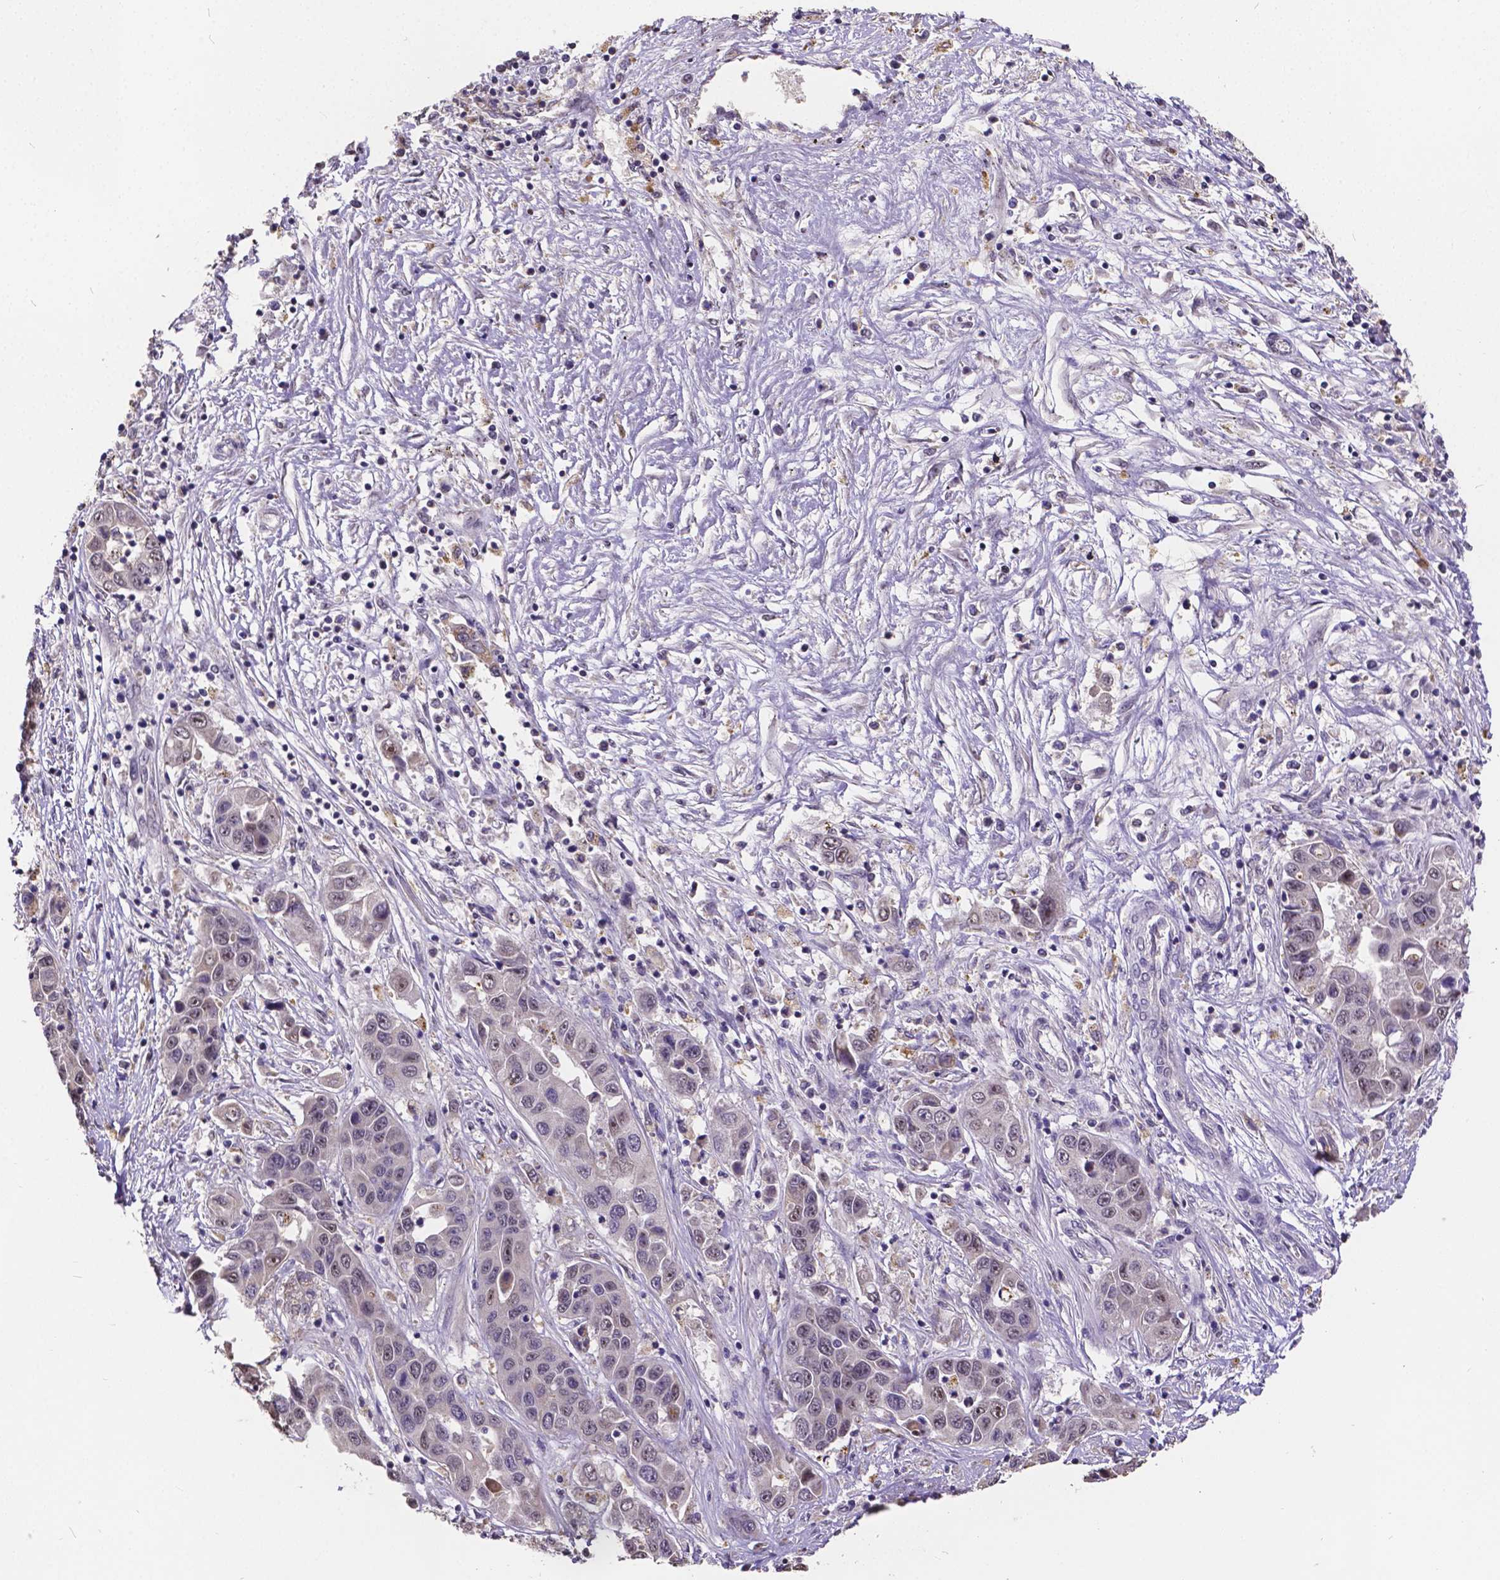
{"staining": {"intensity": "negative", "quantity": "none", "location": "none"}, "tissue": "liver cancer", "cell_type": "Tumor cells", "image_type": "cancer", "snomed": [{"axis": "morphology", "description": "Cholangiocarcinoma"}, {"axis": "topography", "description": "Liver"}], "caption": "This is an immunohistochemistry (IHC) photomicrograph of human cholangiocarcinoma (liver). There is no expression in tumor cells.", "gene": "CTNNA2", "patient": {"sex": "female", "age": 52}}